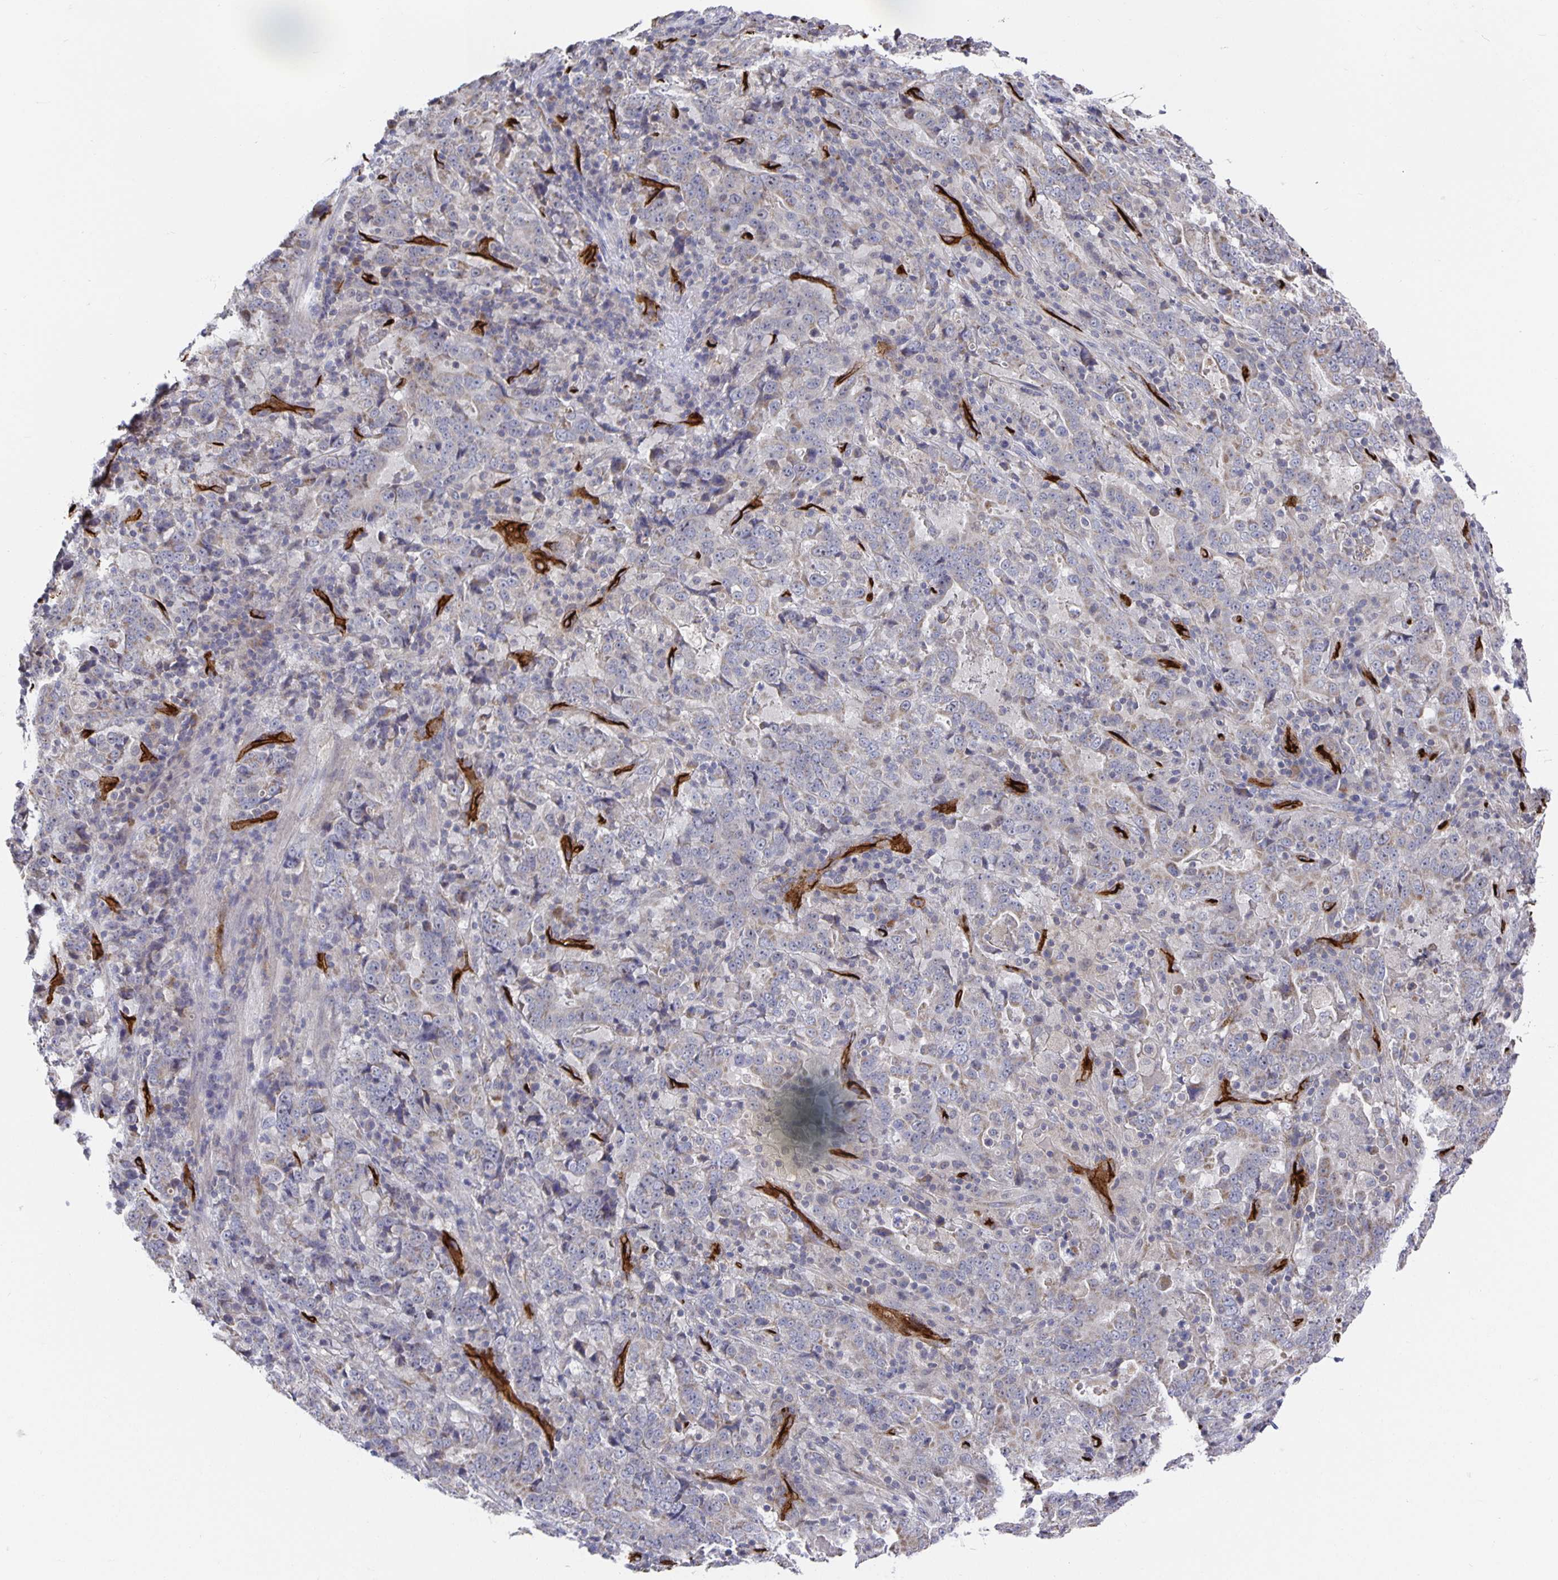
{"staining": {"intensity": "negative", "quantity": "none", "location": "none"}, "tissue": "stomach cancer", "cell_type": "Tumor cells", "image_type": "cancer", "snomed": [{"axis": "morphology", "description": "Normal tissue, NOS"}, {"axis": "morphology", "description": "Adenocarcinoma, NOS"}, {"axis": "topography", "description": "Stomach, upper"}, {"axis": "topography", "description": "Stomach"}], "caption": "Histopathology image shows no protein positivity in tumor cells of stomach cancer (adenocarcinoma) tissue.", "gene": "PODXL", "patient": {"sex": "male", "age": 59}}